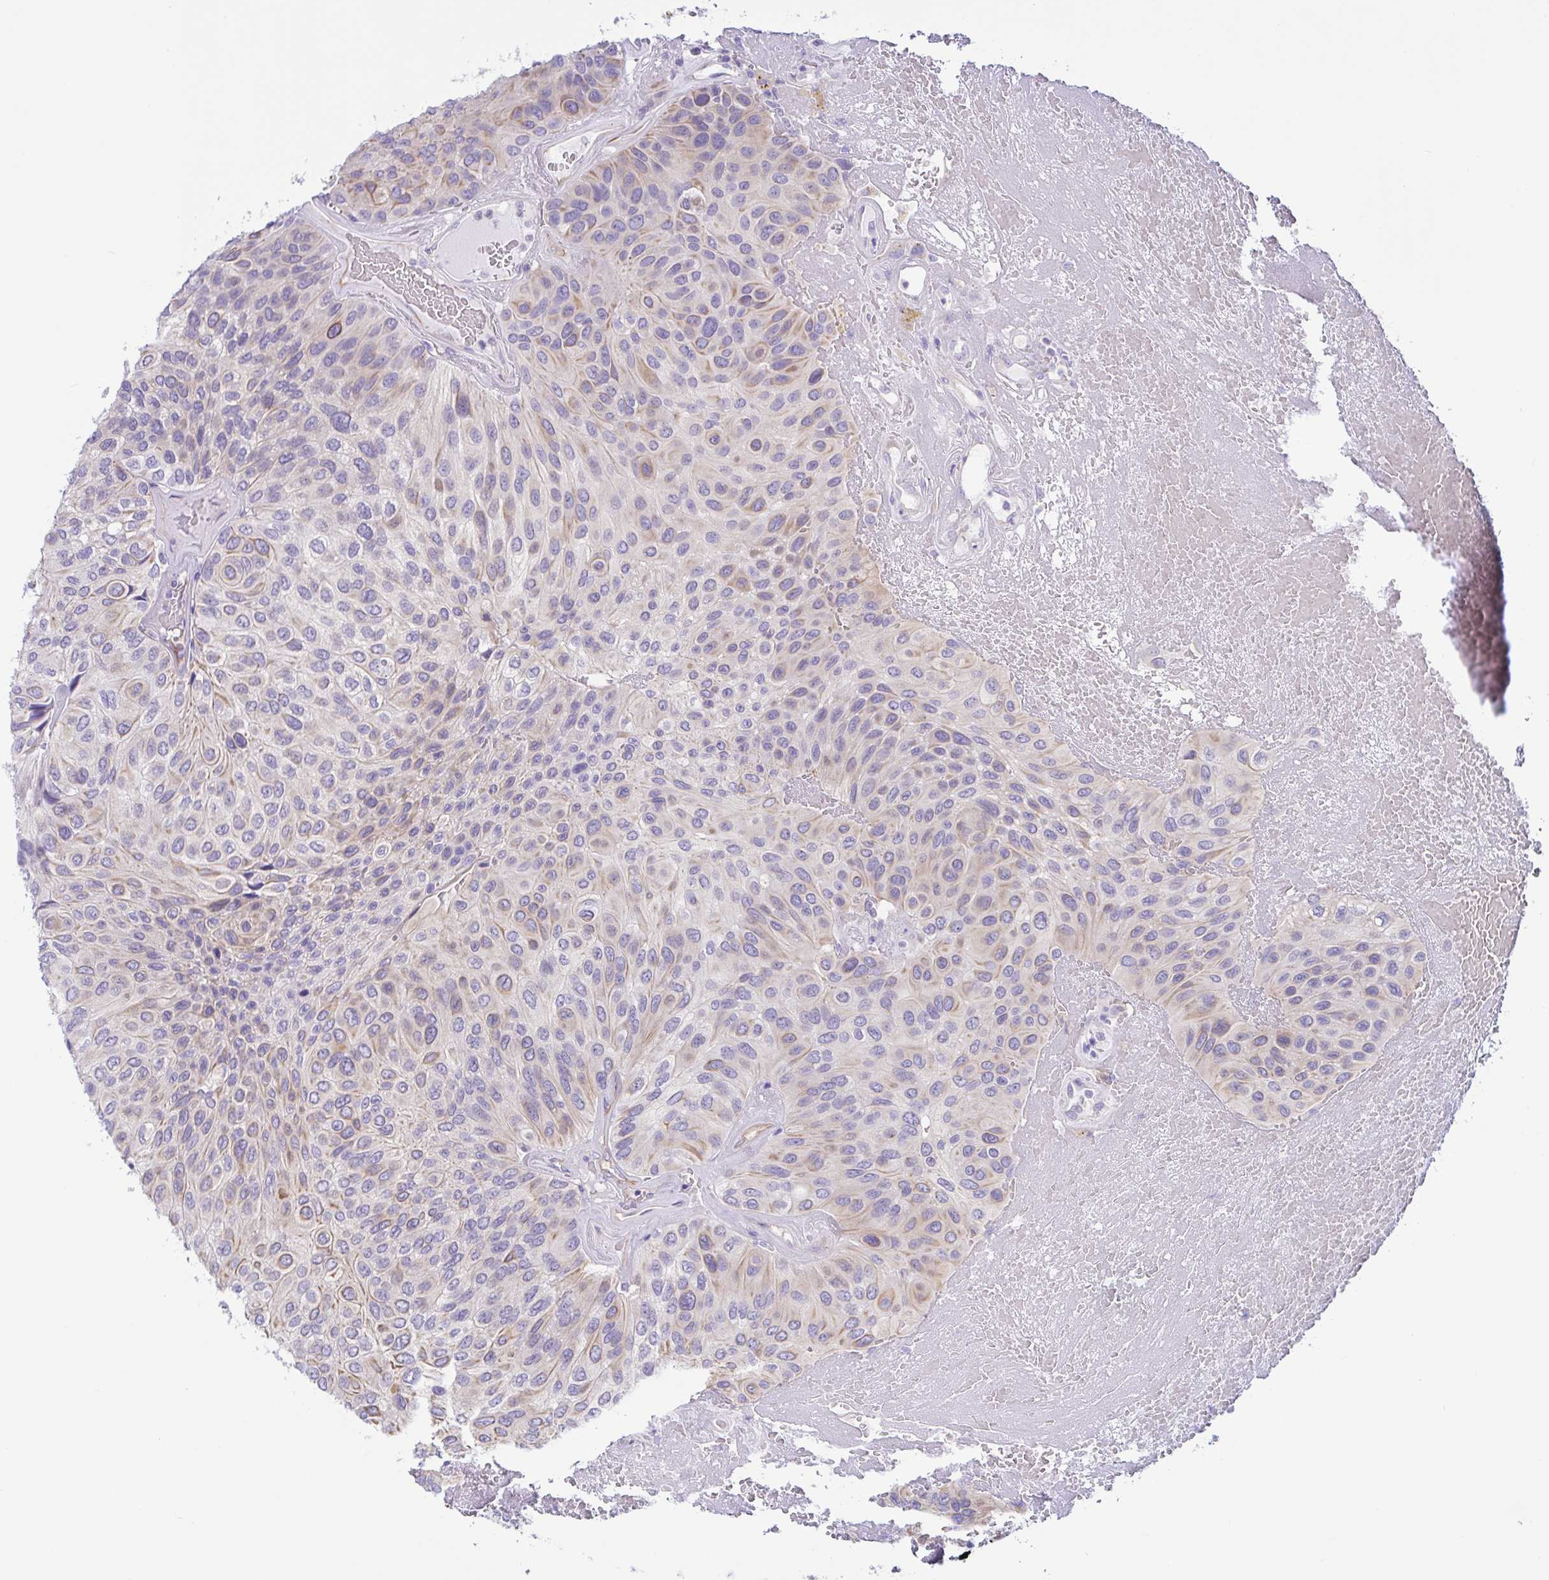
{"staining": {"intensity": "weak", "quantity": "25%-75%", "location": "cytoplasmic/membranous"}, "tissue": "urothelial cancer", "cell_type": "Tumor cells", "image_type": "cancer", "snomed": [{"axis": "morphology", "description": "Urothelial carcinoma, High grade"}, {"axis": "topography", "description": "Urinary bladder"}], "caption": "Human urothelial cancer stained with a brown dye reveals weak cytoplasmic/membranous positive staining in approximately 25%-75% of tumor cells.", "gene": "TNNI2", "patient": {"sex": "male", "age": 66}}